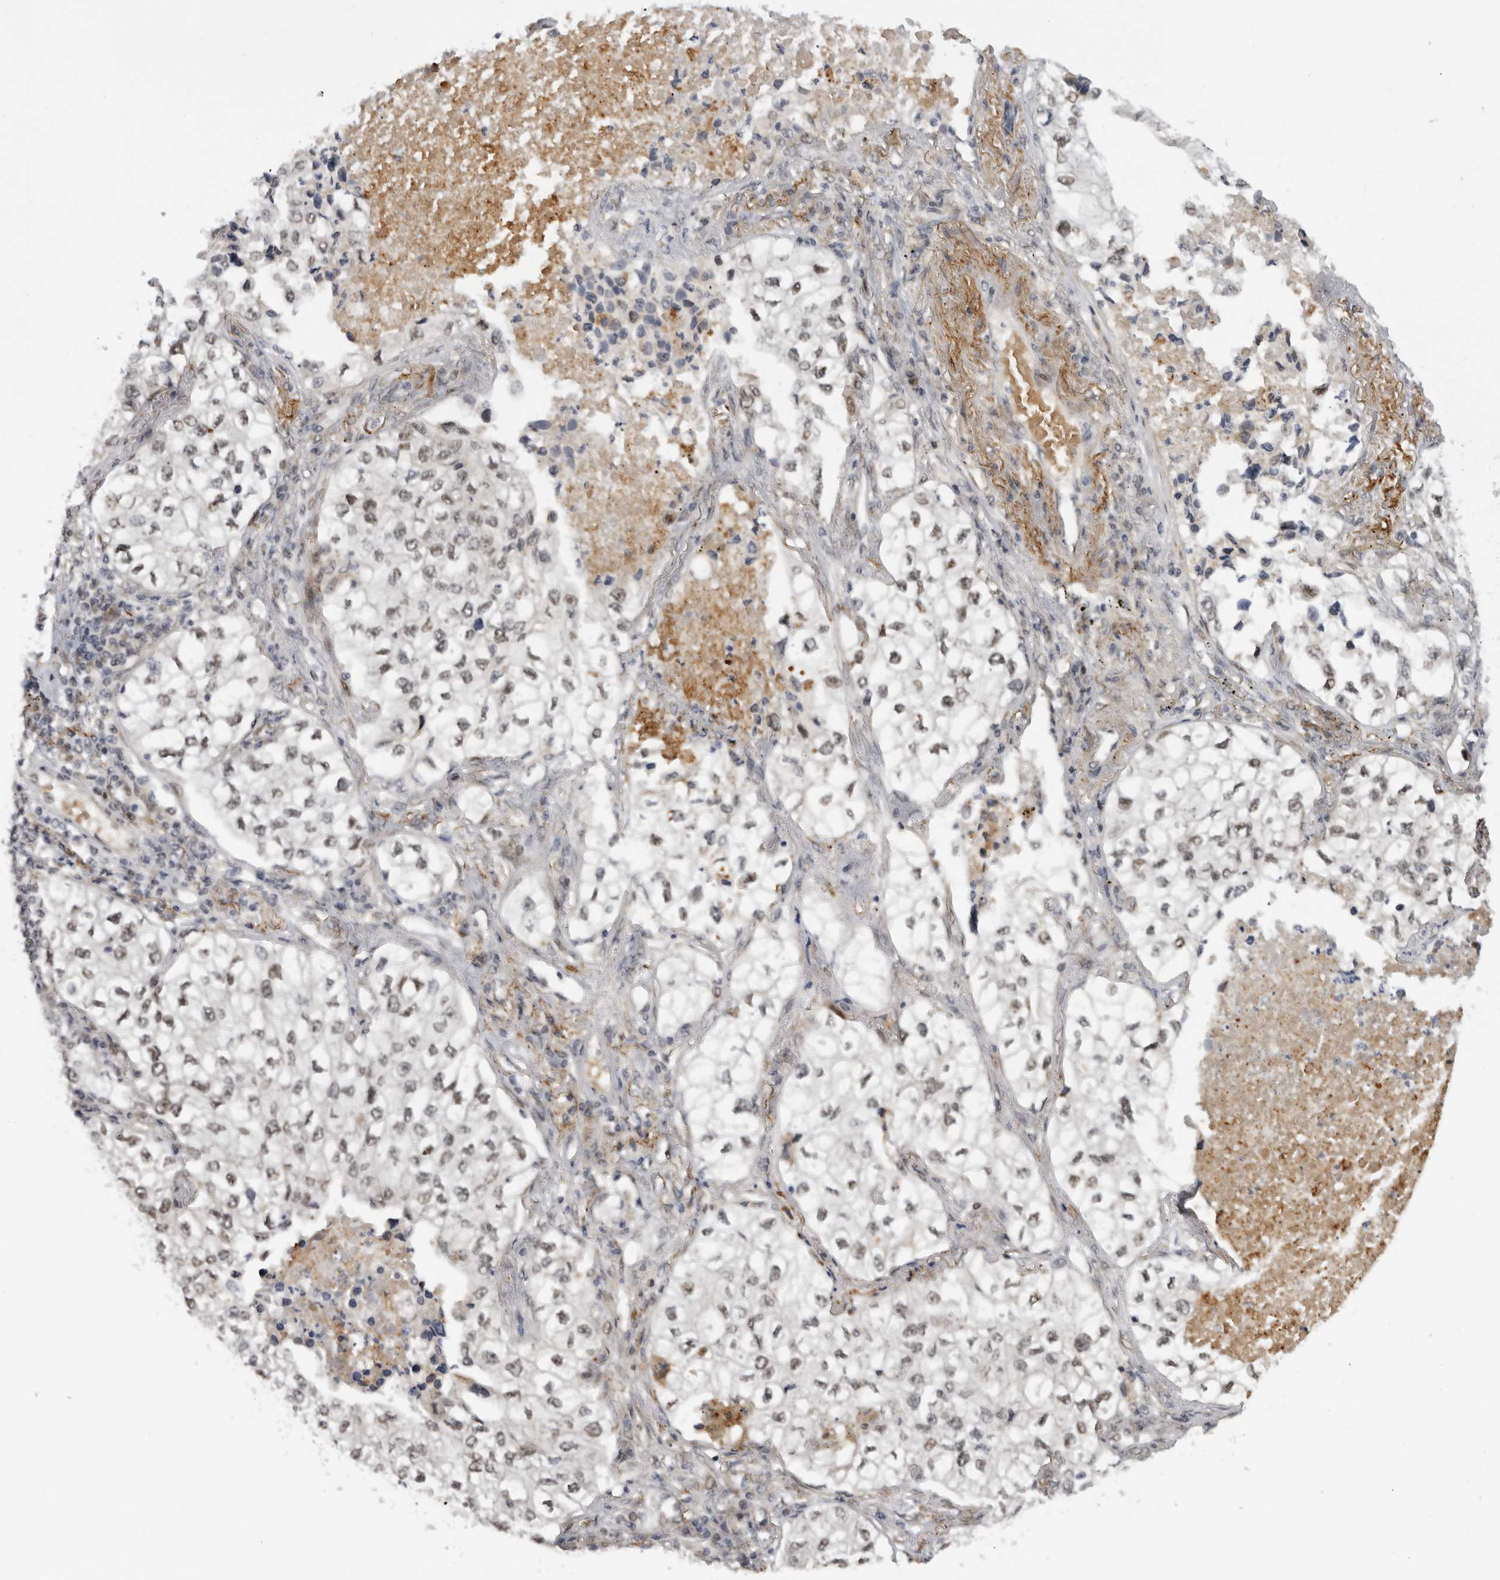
{"staining": {"intensity": "moderate", "quantity": ">75%", "location": "nuclear"}, "tissue": "lung cancer", "cell_type": "Tumor cells", "image_type": "cancer", "snomed": [{"axis": "morphology", "description": "Adenocarcinoma, NOS"}, {"axis": "topography", "description": "Lung"}], "caption": "Human adenocarcinoma (lung) stained with a protein marker exhibits moderate staining in tumor cells.", "gene": "ALPK2", "patient": {"sex": "male", "age": 63}}